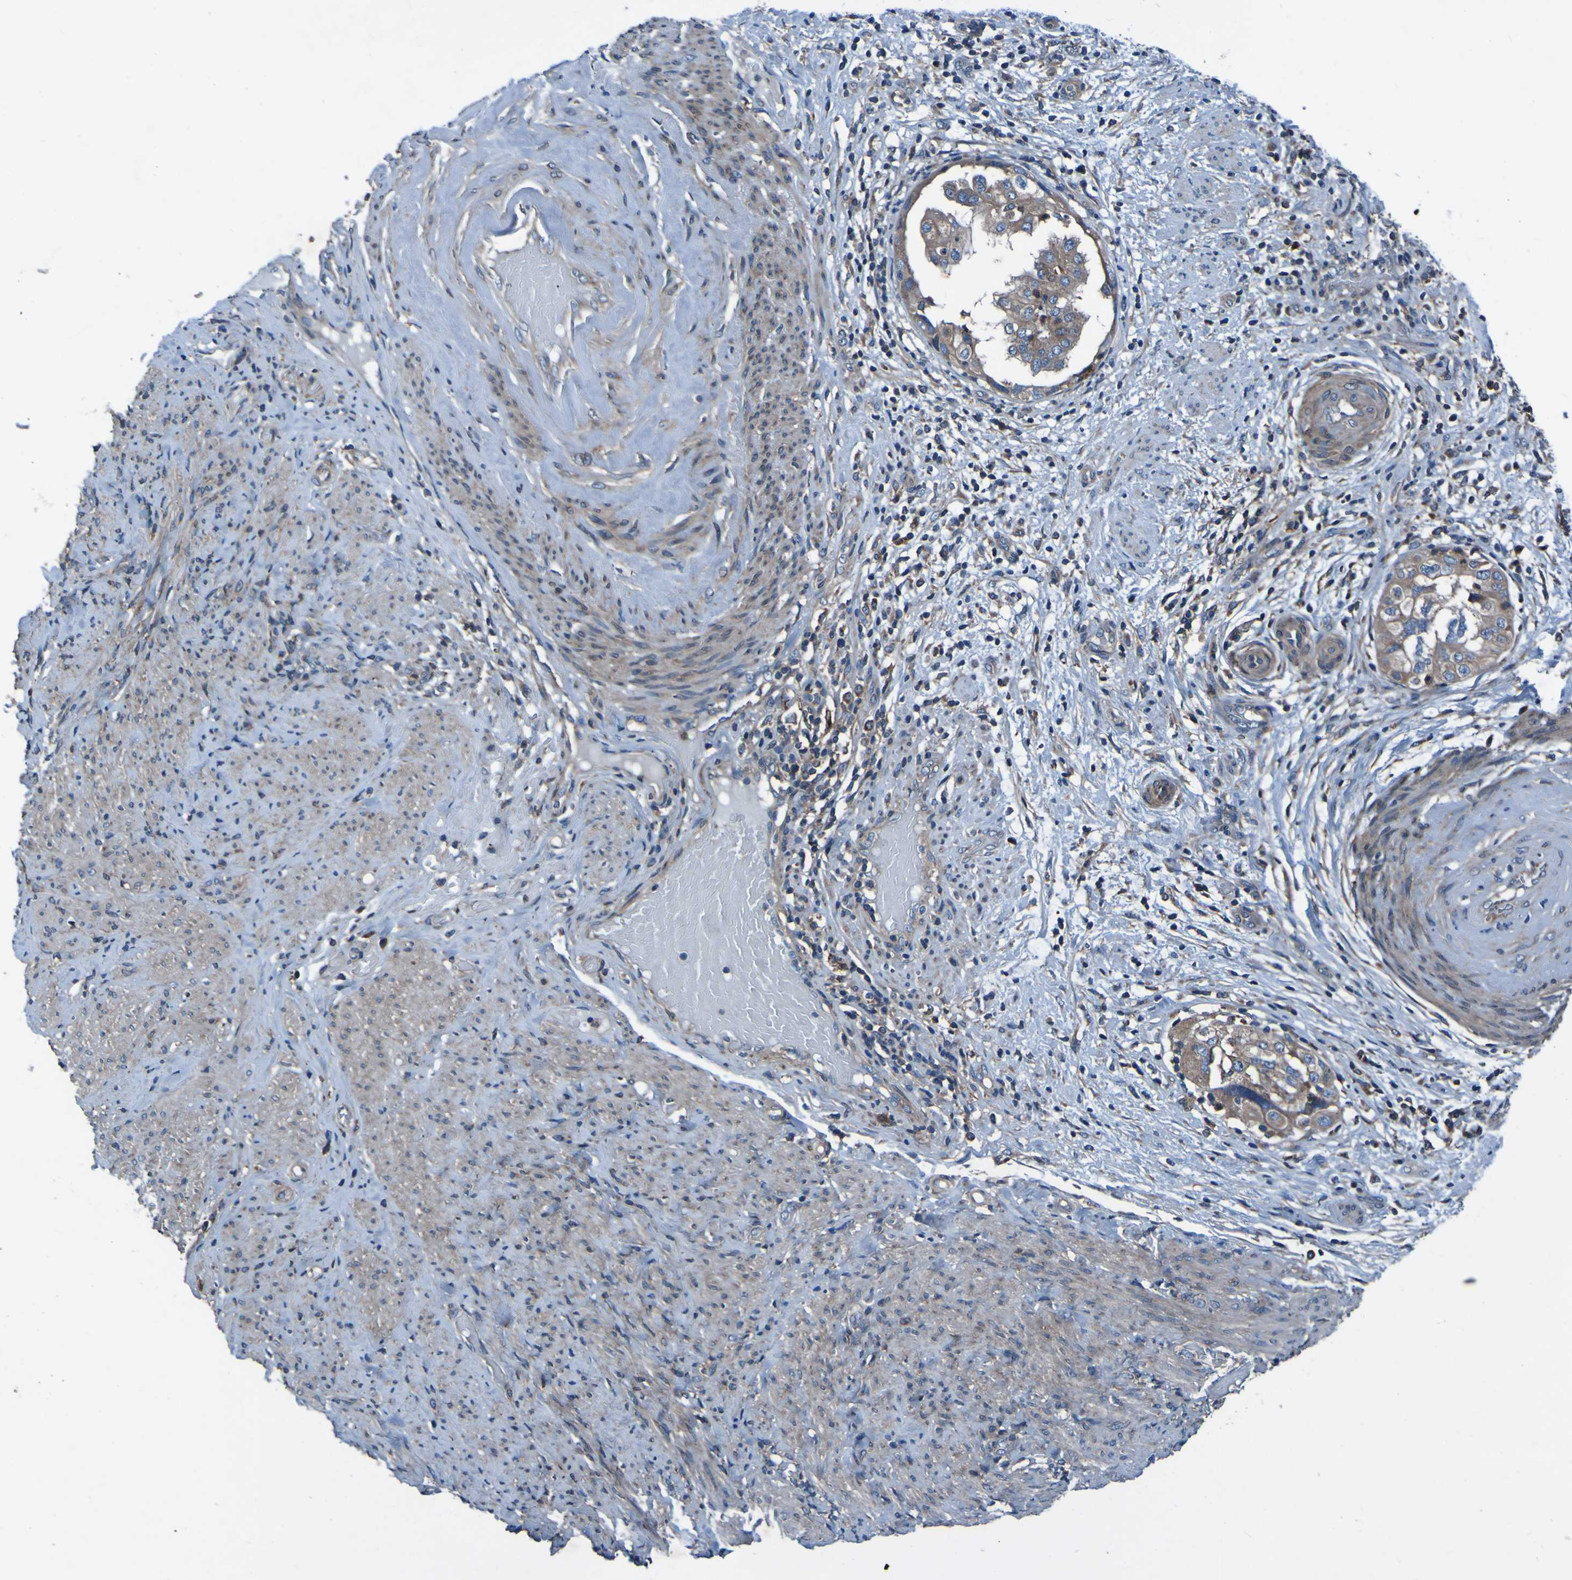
{"staining": {"intensity": "moderate", "quantity": ">75%", "location": "cytoplasmic/membranous"}, "tissue": "endometrial cancer", "cell_type": "Tumor cells", "image_type": "cancer", "snomed": [{"axis": "morphology", "description": "Adenocarcinoma, NOS"}, {"axis": "topography", "description": "Endometrium"}], "caption": "High-power microscopy captured an immunohistochemistry photomicrograph of endometrial cancer, revealing moderate cytoplasmic/membranous positivity in approximately >75% of tumor cells.", "gene": "RAB5B", "patient": {"sex": "female", "age": 85}}